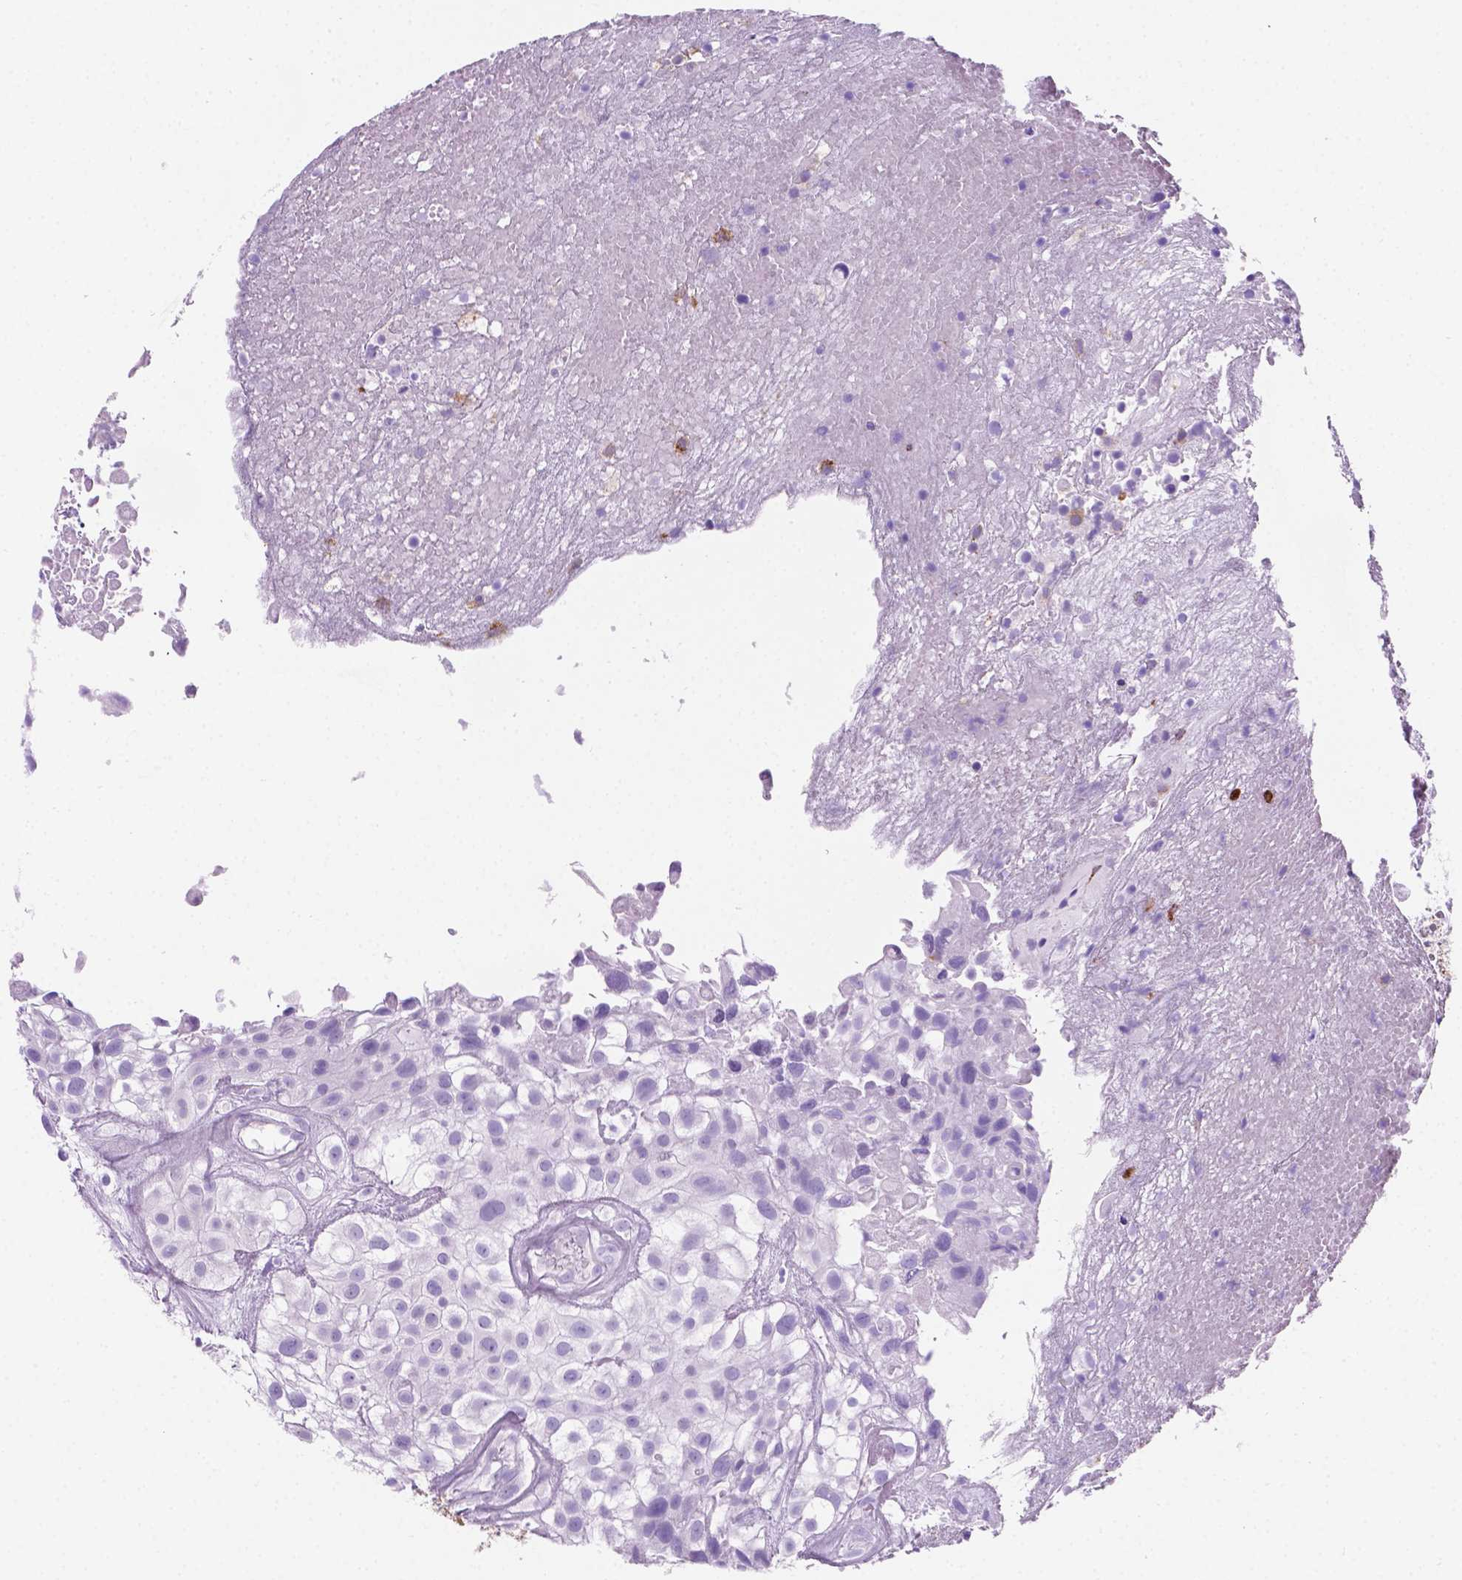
{"staining": {"intensity": "negative", "quantity": "none", "location": "none"}, "tissue": "urothelial cancer", "cell_type": "Tumor cells", "image_type": "cancer", "snomed": [{"axis": "morphology", "description": "Urothelial carcinoma, High grade"}, {"axis": "topography", "description": "Urinary bladder"}], "caption": "Immunohistochemistry (IHC) histopathology image of human urothelial cancer stained for a protein (brown), which exhibits no positivity in tumor cells.", "gene": "MACF1", "patient": {"sex": "male", "age": 56}}